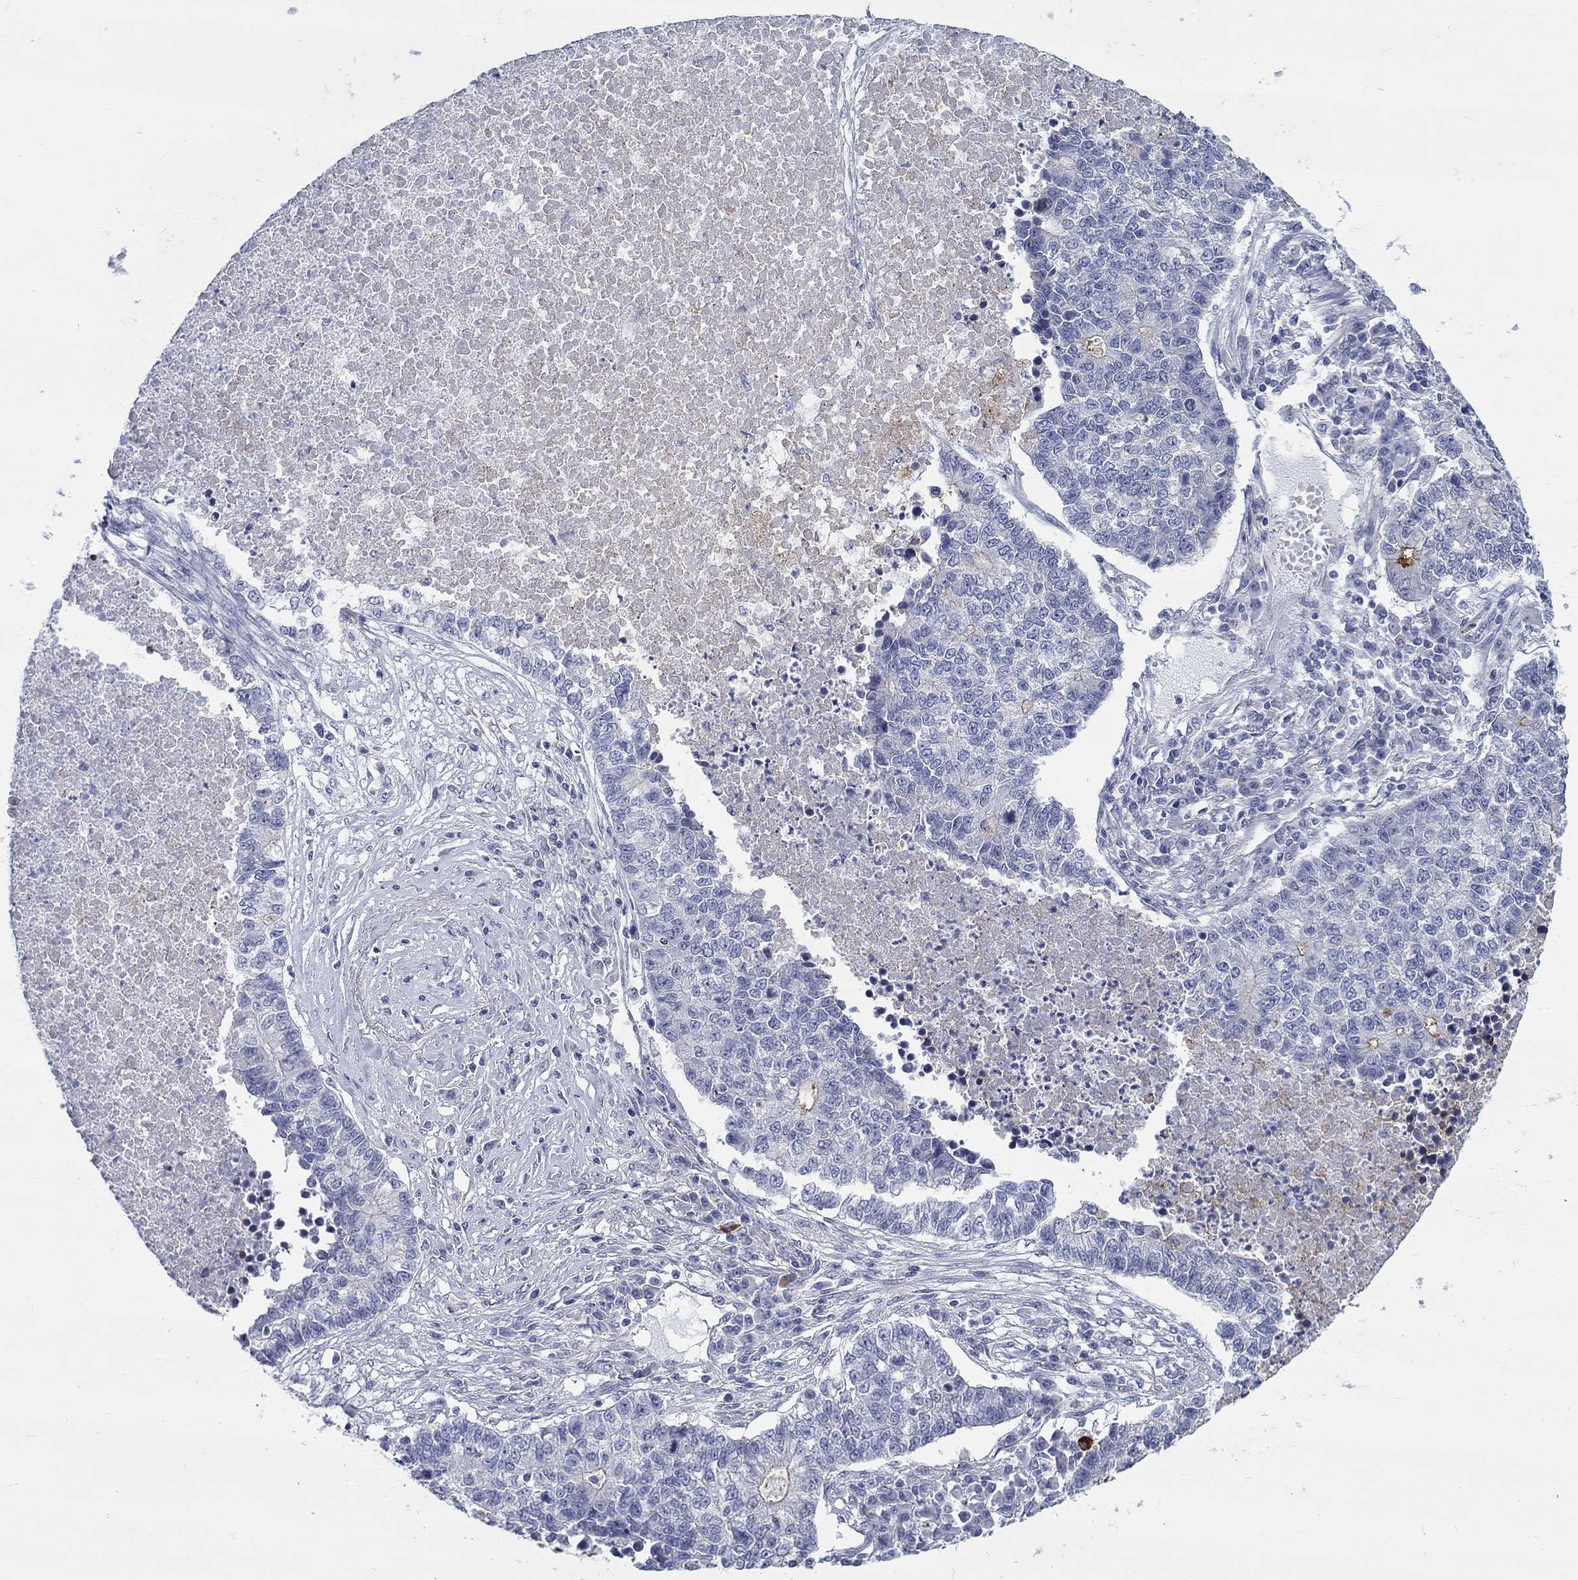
{"staining": {"intensity": "moderate", "quantity": "<25%", "location": "cytoplasmic/membranous"}, "tissue": "lung cancer", "cell_type": "Tumor cells", "image_type": "cancer", "snomed": [{"axis": "morphology", "description": "Adenocarcinoma, NOS"}, {"axis": "topography", "description": "Lung"}], "caption": "DAB immunohistochemical staining of adenocarcinoma (lung) shows moderate cytoplasmic/membranous protein positivity in about <25% of tumor cells.", "gene": "SMIM18", "patient": {"sex": "male", "age": 57}}